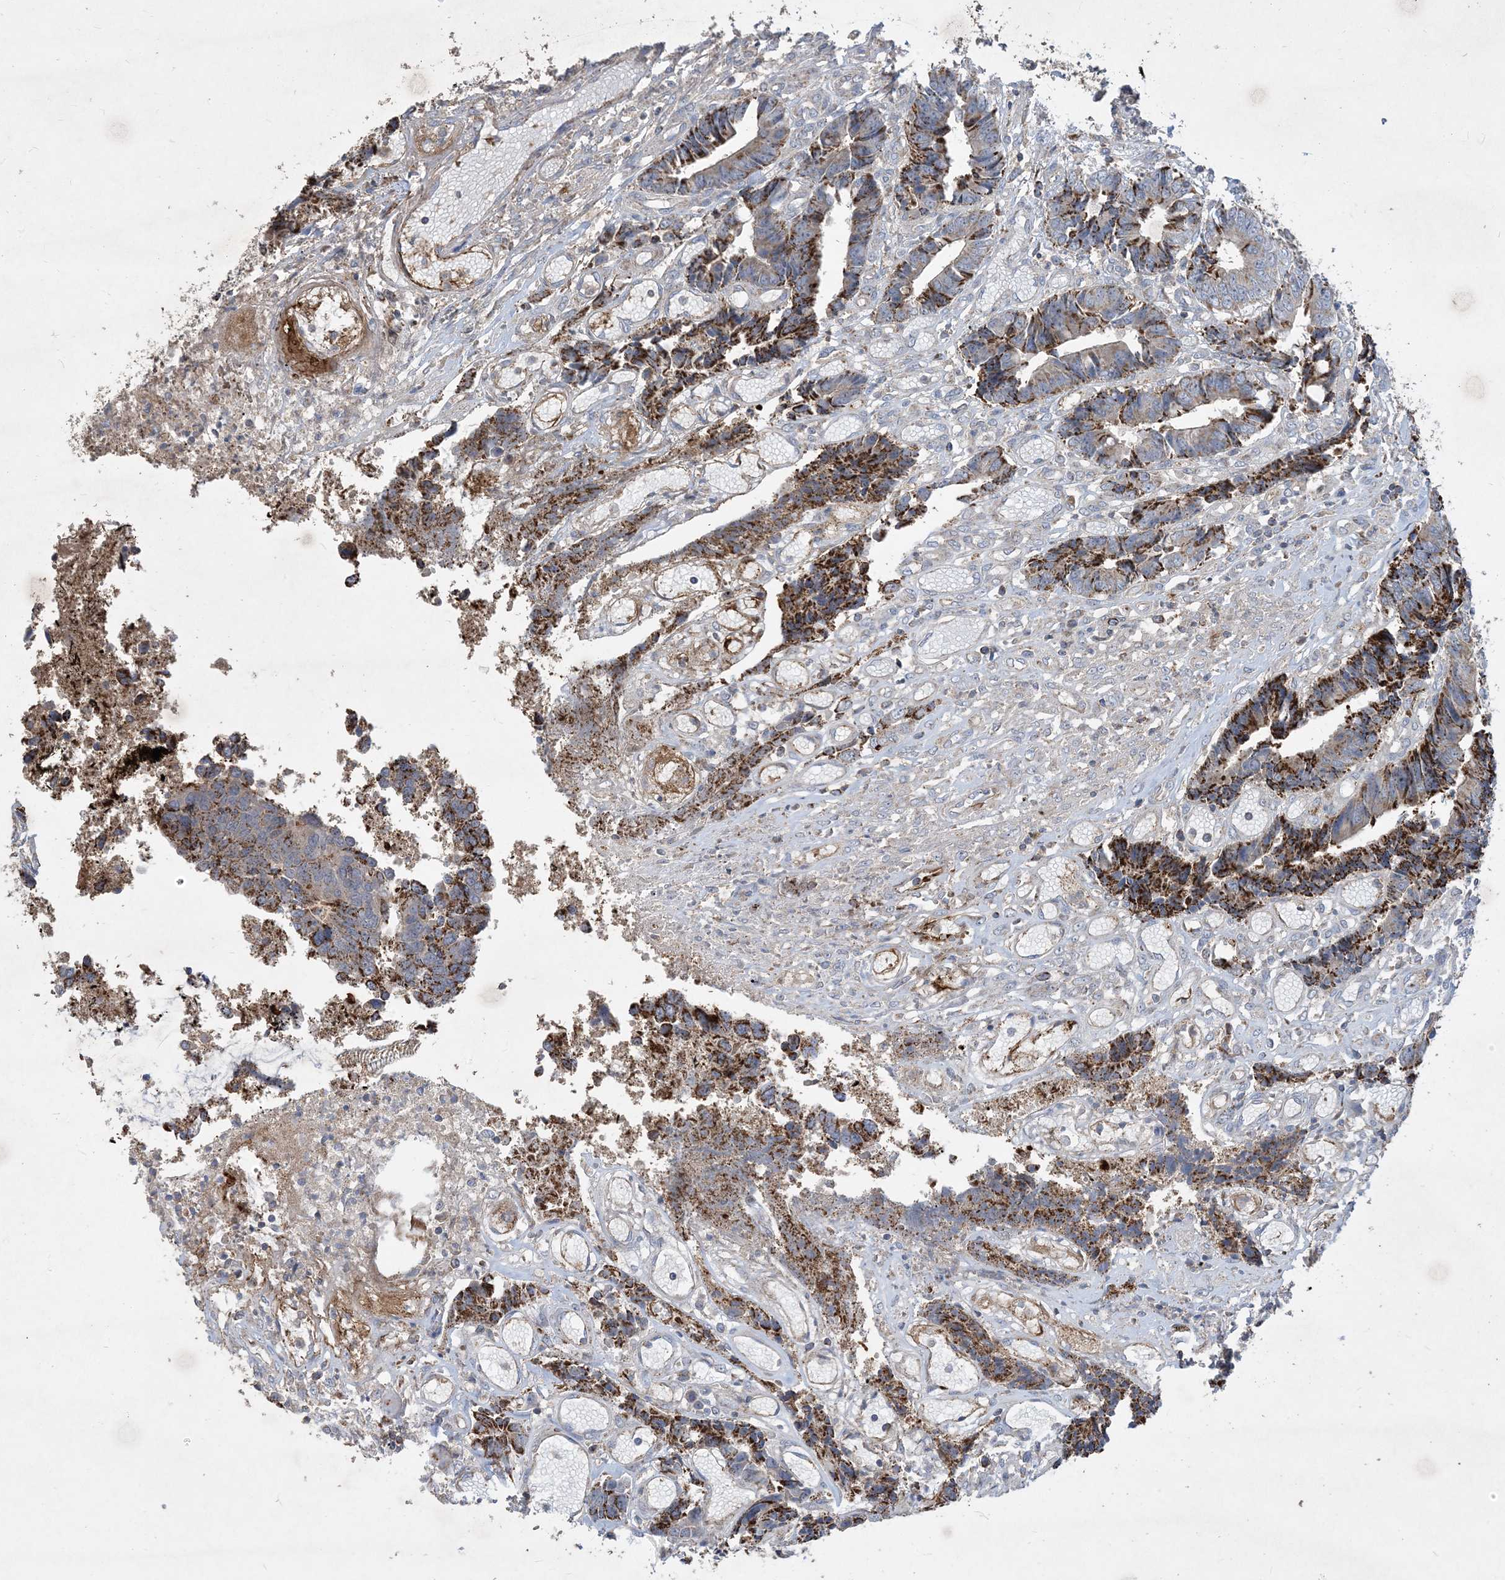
{"staining": {"intensity": "strong", "quantity": ">75%", "location": "cytoplasmic/membranous"}, "tissue": "colorectal cancer", "cell_type": "Tumor cells", "image_type": "cancer", "snomed": [{"axis": "morphology", "description": "Adenocarcinoma, NOS"}, {"axis": "topography", "description": "Rectum"}], "caption": "Immunohistochemical staining of human colorectal adenocarcinoma demonstrates high levels of strong cytoplasmic/membranous expression in about >75% of tumor cells.", "gene": "ECHDC1", "patient": {"sex": "male", "age": 84}}